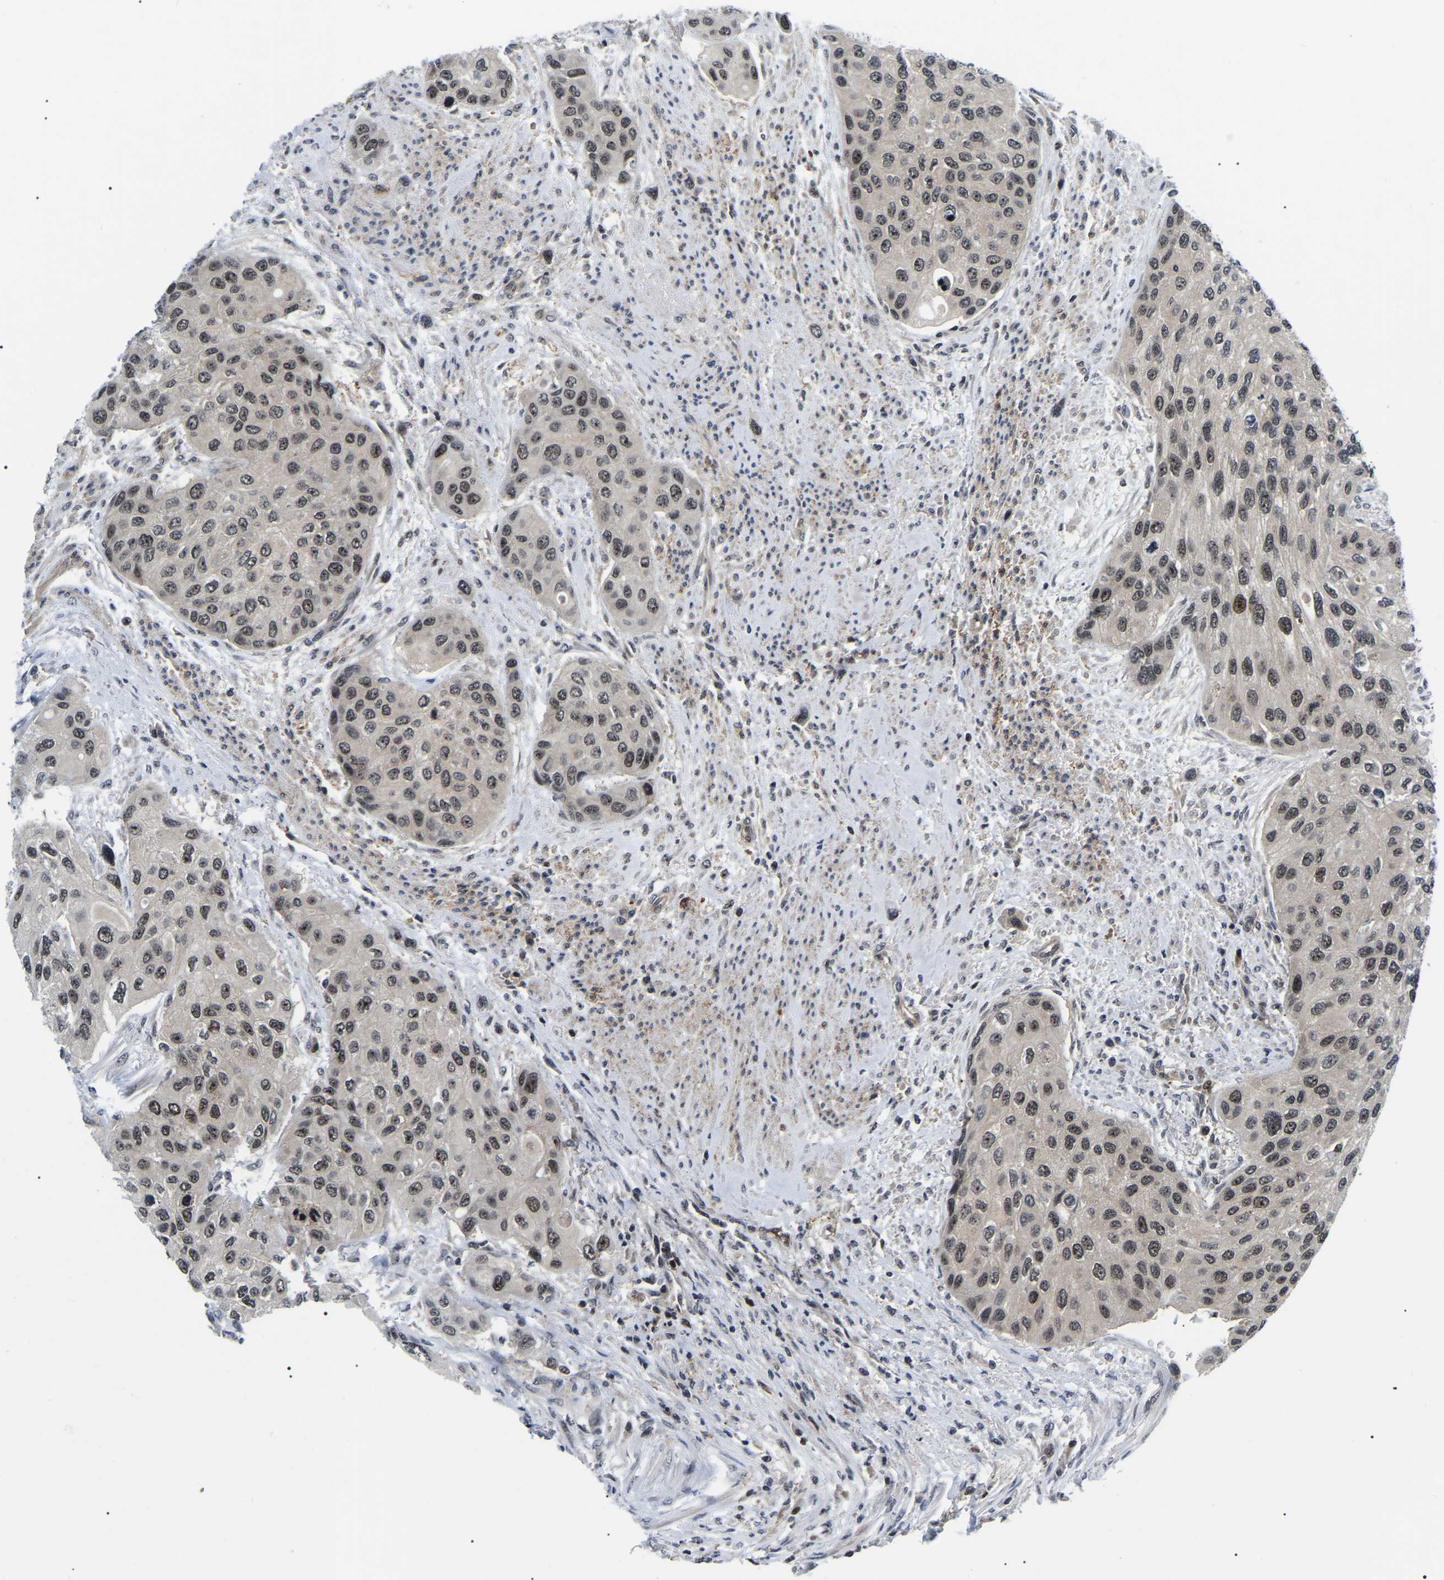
{"staining": {"intensity": "moderate", "quantity": ">75%", "location": "nuclear"}, "tissue": "urothelial cancer", "cell_type": "Tumor cells", "image_type": "cancer", "snomed": [{"axis": "morphology", "description": "Urothelial carcinoma, High grade"}, {"axis": "topography", "description": "Urinary bladder"}], "caption": "Urothelial carcinoma (high-grade) stained with a brown dye shows moderate nuclear positive expression in approximately >75% of tumor cells.", "gene": "RRP1B", "patient": {"sex": "female", "age": 56}}